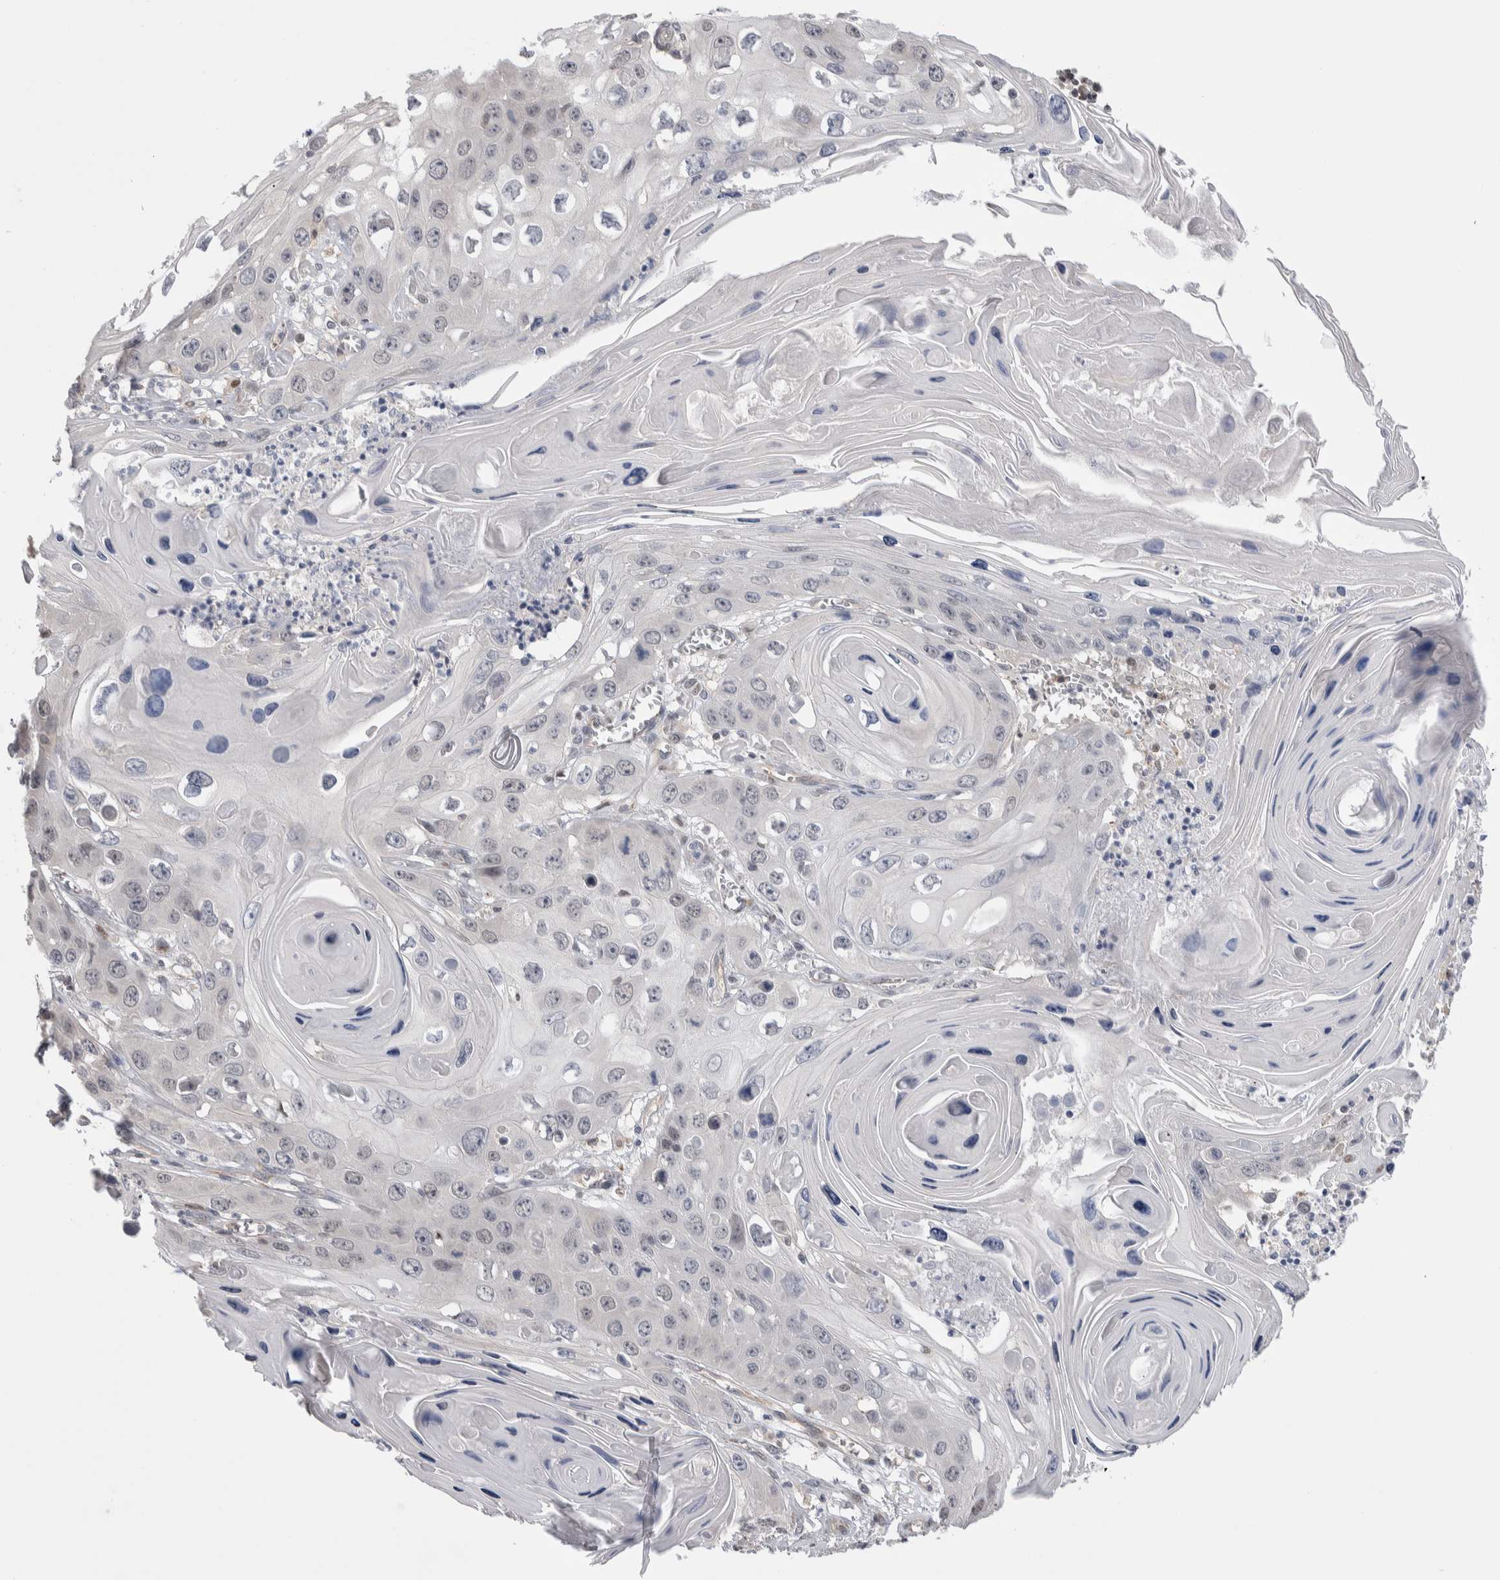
{"staining": {"intensity": "negative", "quantity": "none", "location": "none"}, "tissue": "skin cancer", "cell_type": "Tumor cells", "image_type": "cancer", "snomed": [{"axis": "morphology", "description": "Squamous cell carcinoma, NOS"}, {"axis": "topography", "description": "Skin"}], "caption": "This is a micrograph of IHC staining of squamous cell carcinoma (skin), which shows no positivity in tumor cells. Brightfield microscopy of immunohistochemistry stained with DAB (3,3'-diaminobenzidine) (brown) and hematoxylin (blue), captured at high magnification.", "gene": "ZBTB49", "patient": {"sex": "male", "age": 55}}